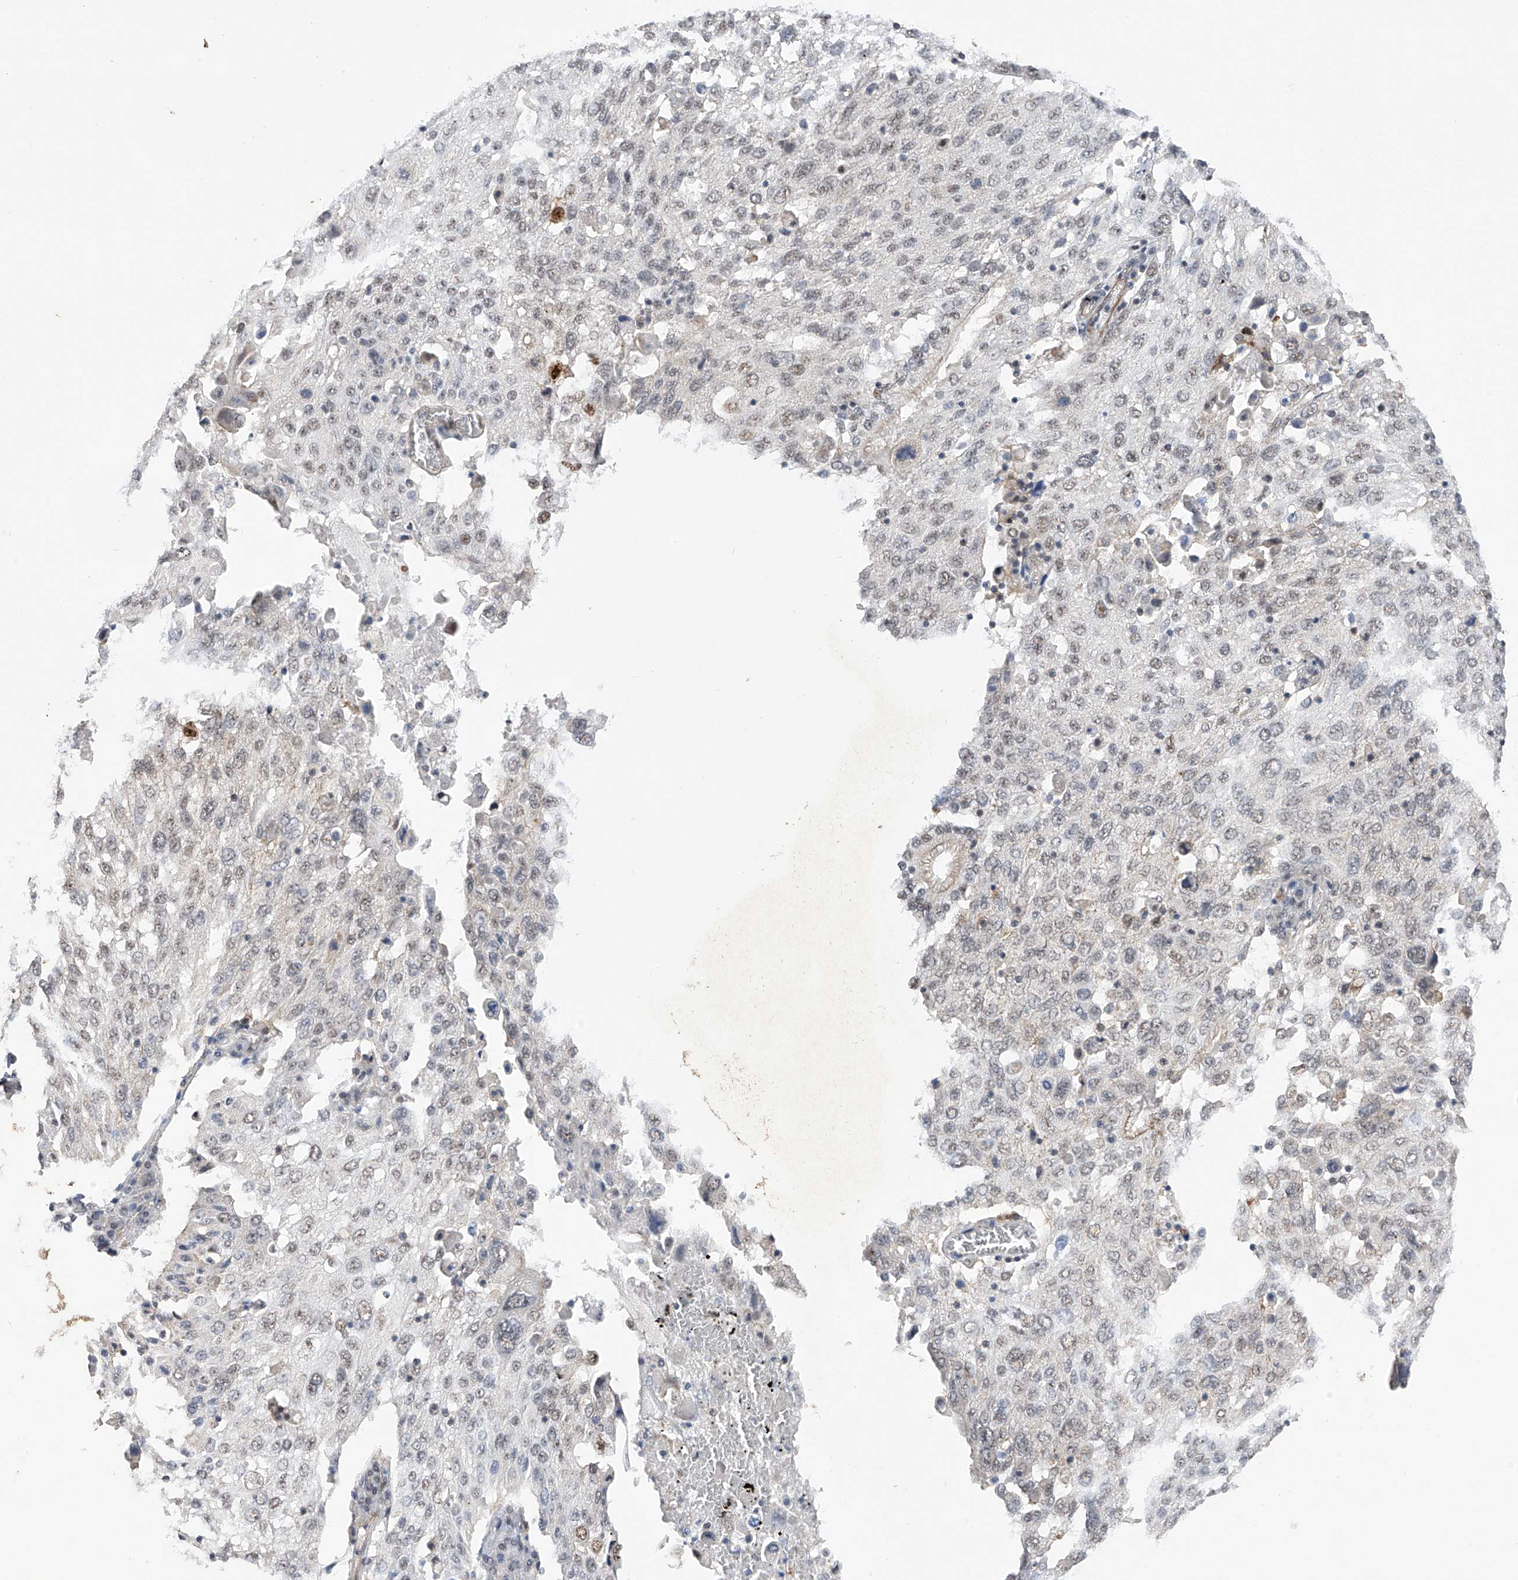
{"staining": {"intensity": "weak", "quantity": "<25%", "location": "nuclear"}, "tissue": "lung cancer", "cell_type": "Tumor cells", "image_type": "cancer", "snomed": [{"axis": "morphology", "description": "Squamous cell carcinoma, NOS"}, {"axis": "topography", "description": "Lung"}], "caption": "Immunohistochemical staining of lung squamous cell carcinoma shows no significant expression in tumor cells.", "gene": "NFATC4", "patient": {"sex": "male", "age": 65}}